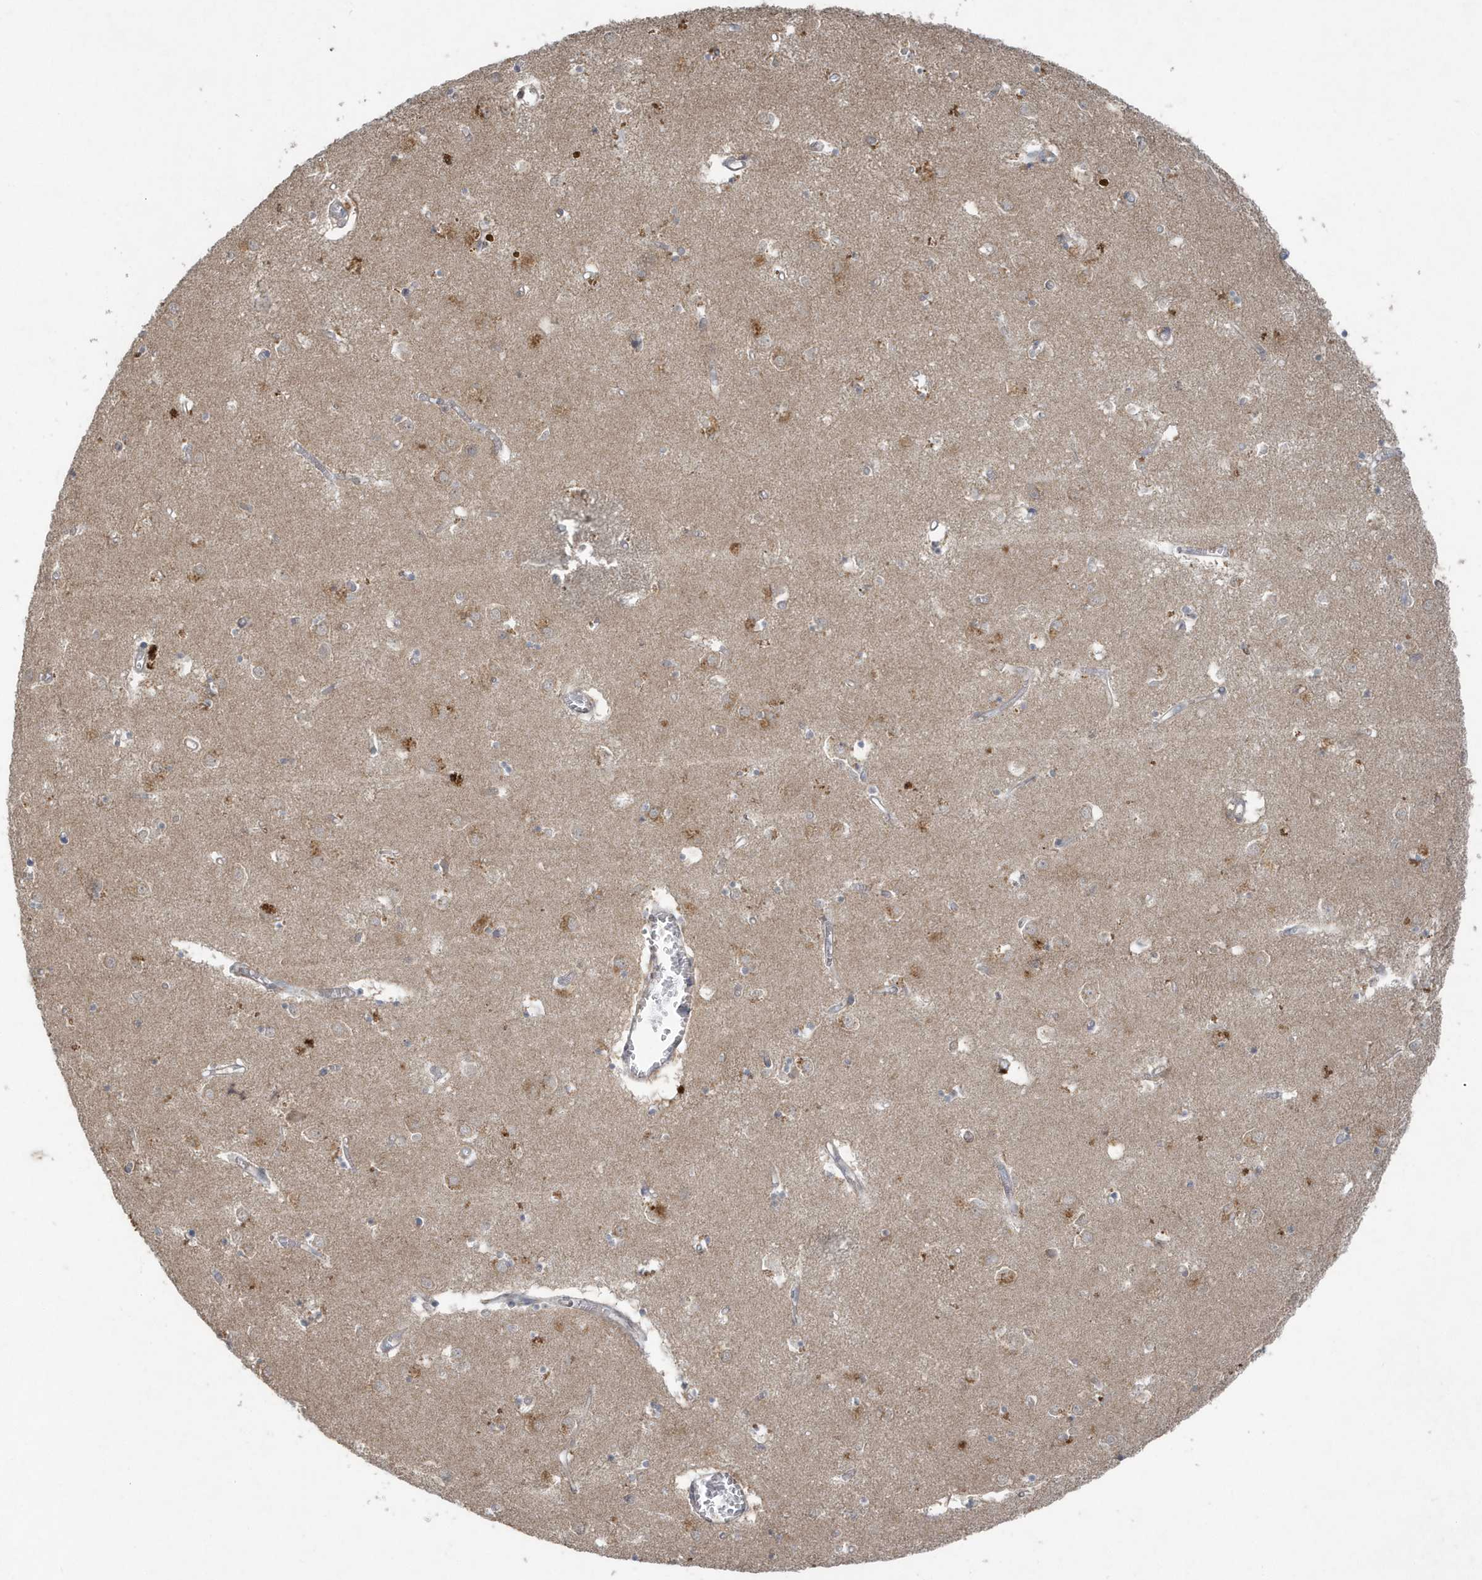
{"staining": {"intensity": "weak", "quantity": "<25%", "location": "cytoplasmic/membranous"}, "tissue": "caudate", "cell_type": "Glial cells", "image_type": "normal", "snomed": [{"axis": "morphology", "description": "Normal tissue, NOS"}, {"axis": "topography", "description": "Lateral ventricle wall"}], "caption": "High power microscopy histopathology image of an IHC photomicrograph of normal caudate, revealing no significant expression in glial cells. (Immunohistochemistry, brightfield microscopy, high magnification).", "gene": "C1RL", "patient": {"sex": "male", "age": 70}}